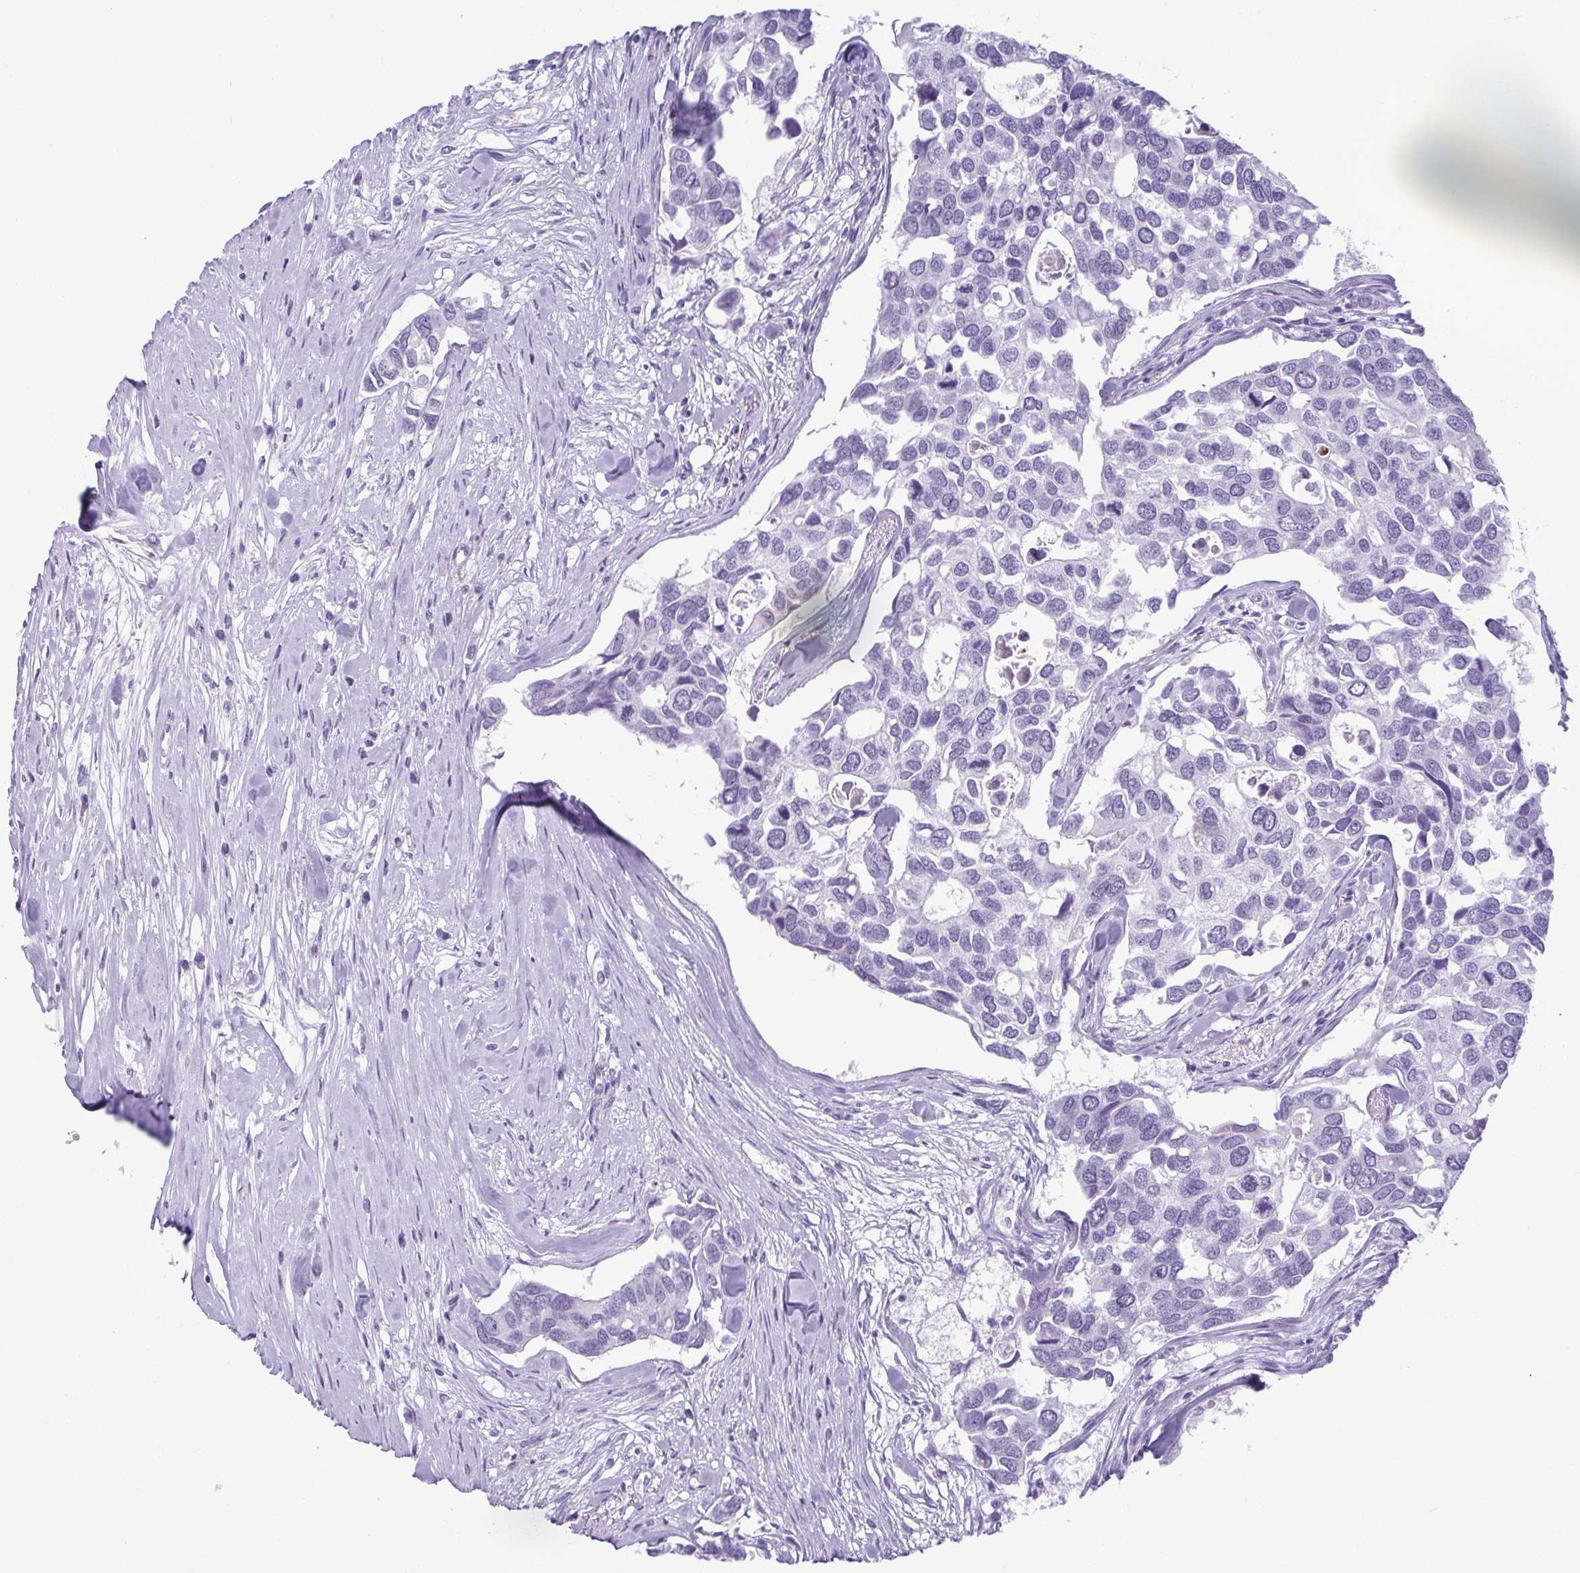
{"staining": {"intensity": "negative", "quantity": "none", "location": "none"}, "tissue": "breast cancer", "cell_type": "Tumor cells", "image_type": "cancer", "snomed": [{"axis": "morphology", "description": "Duct carcinoma"}, {"axis": "topography", "description": "Breast"}], "caption": "DAB (3,3'-diaminobenzidine) immunohistochemical staining of human breast cancer displays no significant positivity in tumor cells.", "gene": "TCEAL3", "patient": {"sex": "female", "age": 83}}